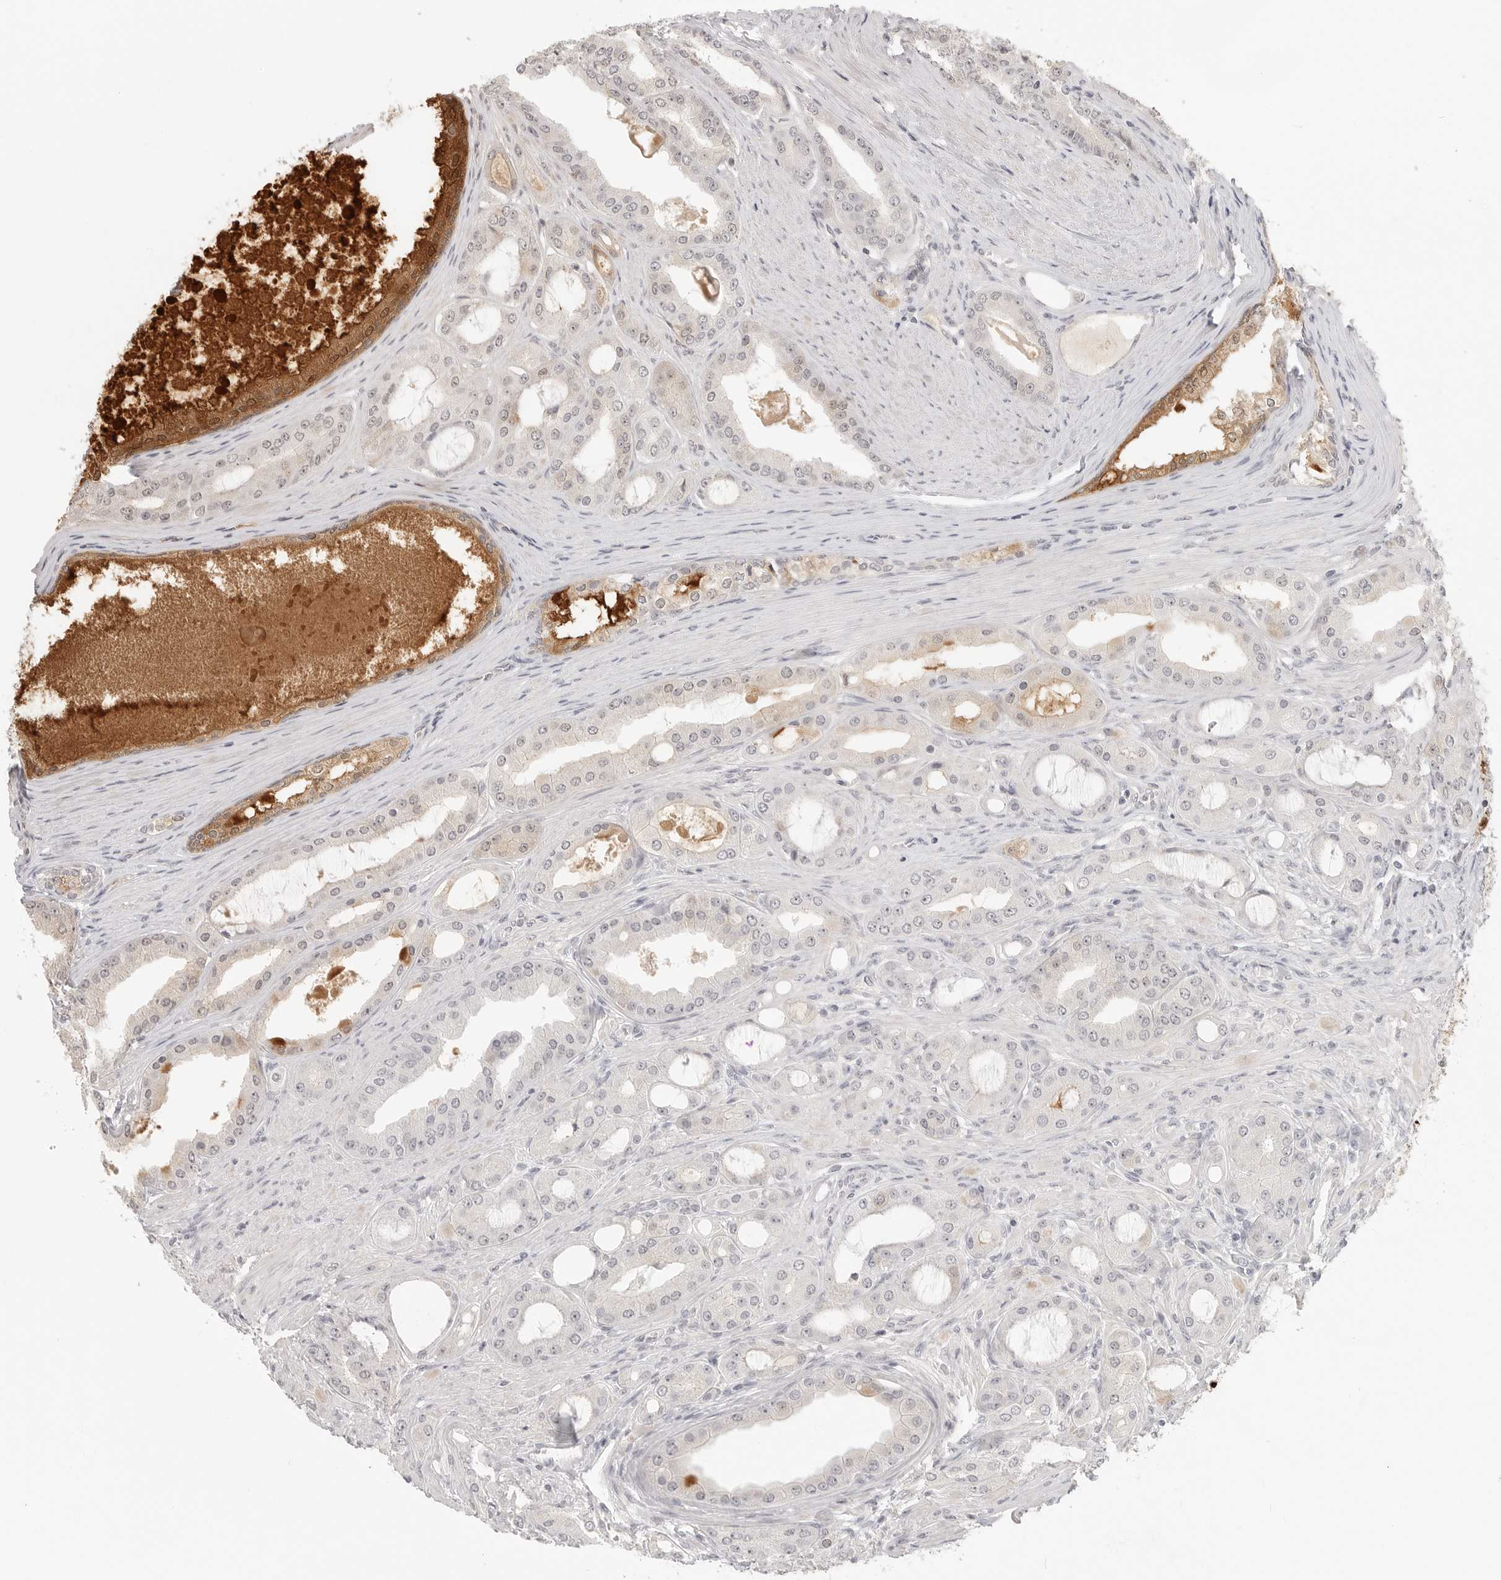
{"staining": {"intensity": "weak", "quantity": "<25%", "location": "nuclear"}, "tissue": "prostate cancer", "cell_type": "Tumor cells", "image_type": "cancer", "snomed": [{"axis": "morphology", "description": "Adenocarcinoma, High grade"}, {"axis": "topography", "description": "Prostate"}], "caption": "Adenocarcinoma (high-grade) (prostate) was stained to show a protein in brown. There is no significant staining in tumor cells.", "gene": "KLK11", "patient": {"sex": "male", "age": 60}}